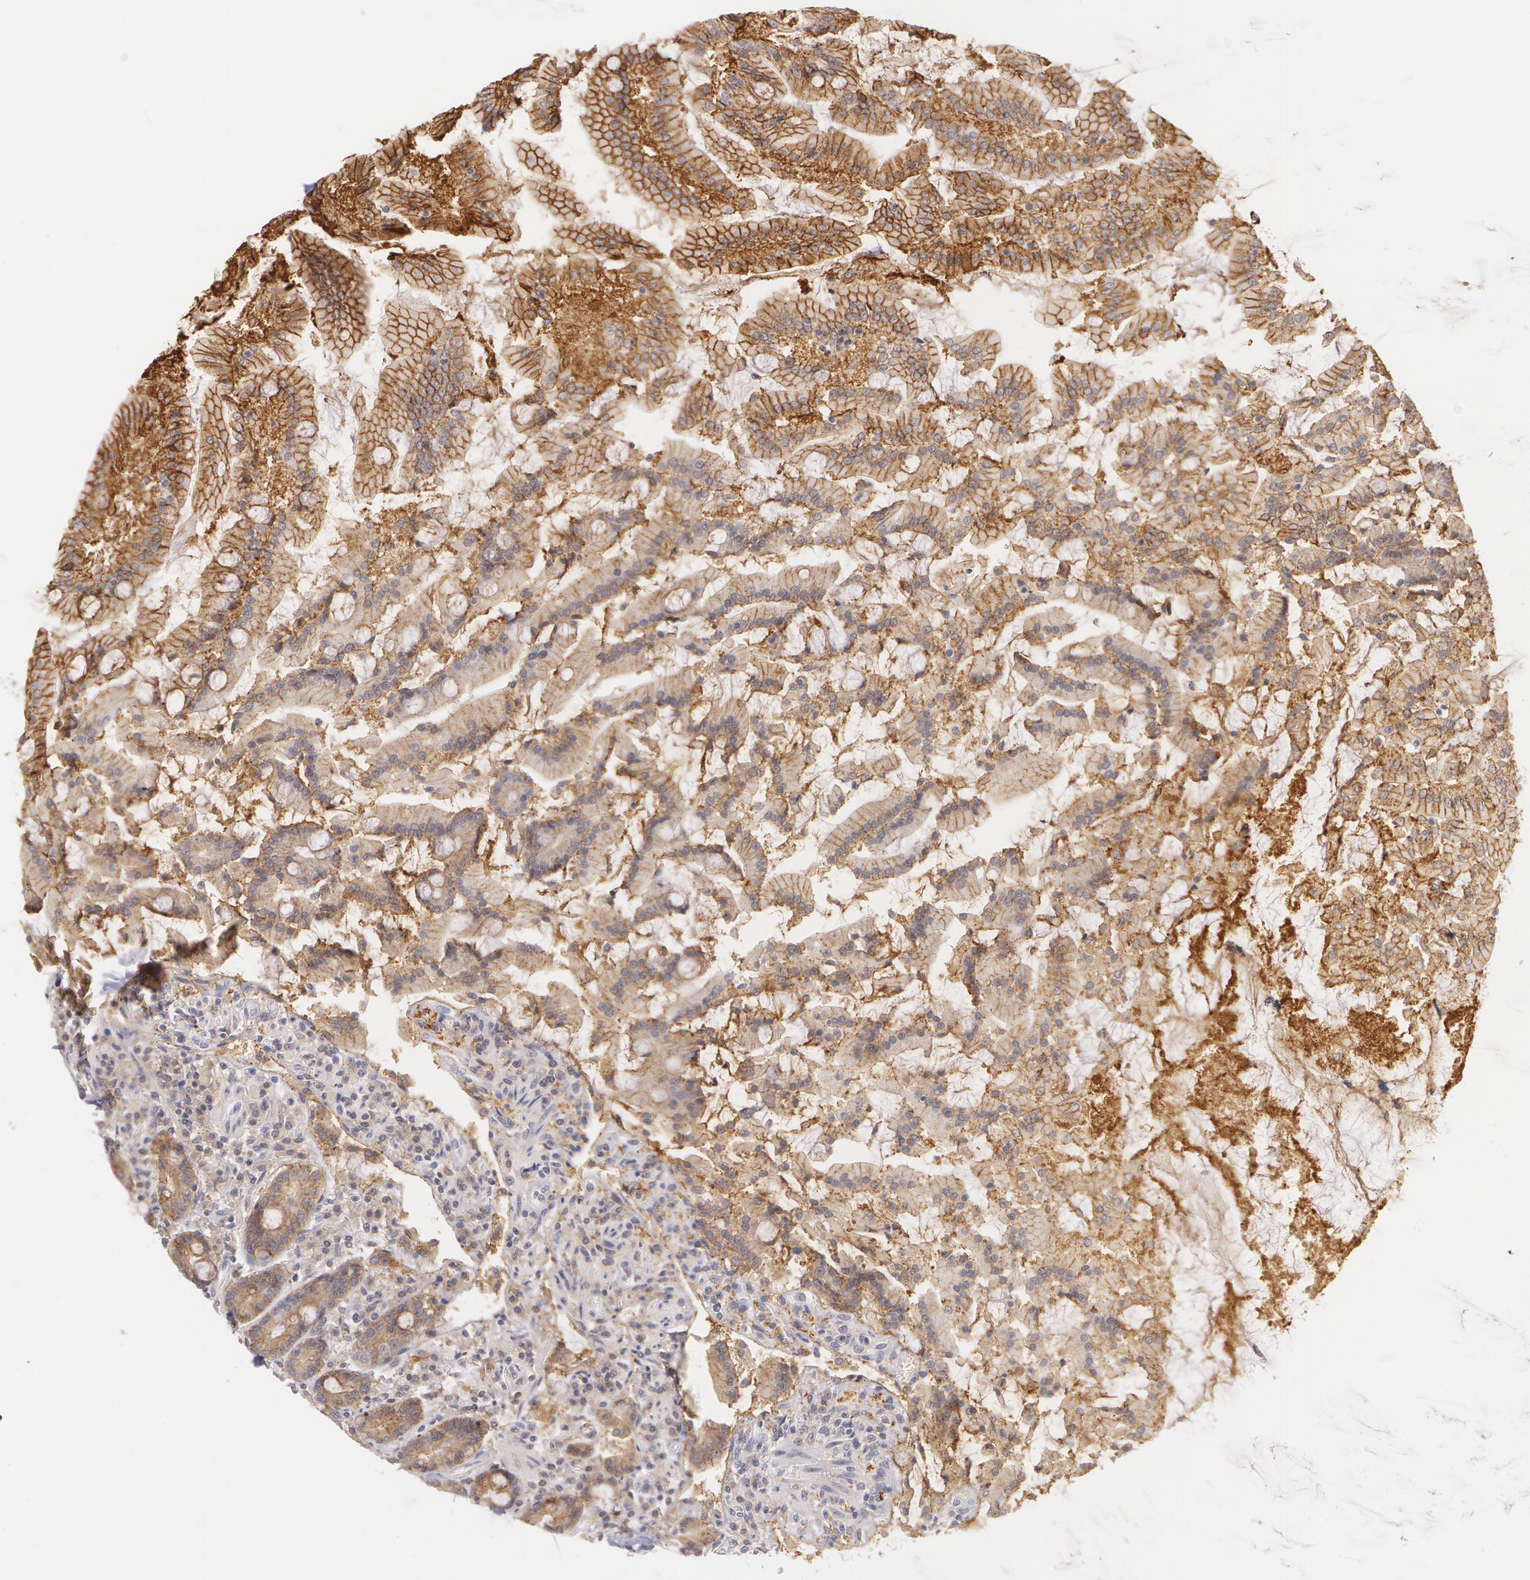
{"staining": {"intensity": "moderate", "quantity": ">75%", "location": "cytoplasmic/membranous"}, "tissue": "duodenum", "cell_type": "Glandular cells", "image_type": "normal", "snomed": [{"axis": "morphology", "description": "Normal tissue, NOS"}, {"axis": "topography", "description": "Duodenum"}], "caption": "Moderate cytoplasmic/membranous protein staining is present in approximately >75% of glandular cells in duodenum.", "gene": "LBP", "patient": {"sex": "female", "age": 64}}